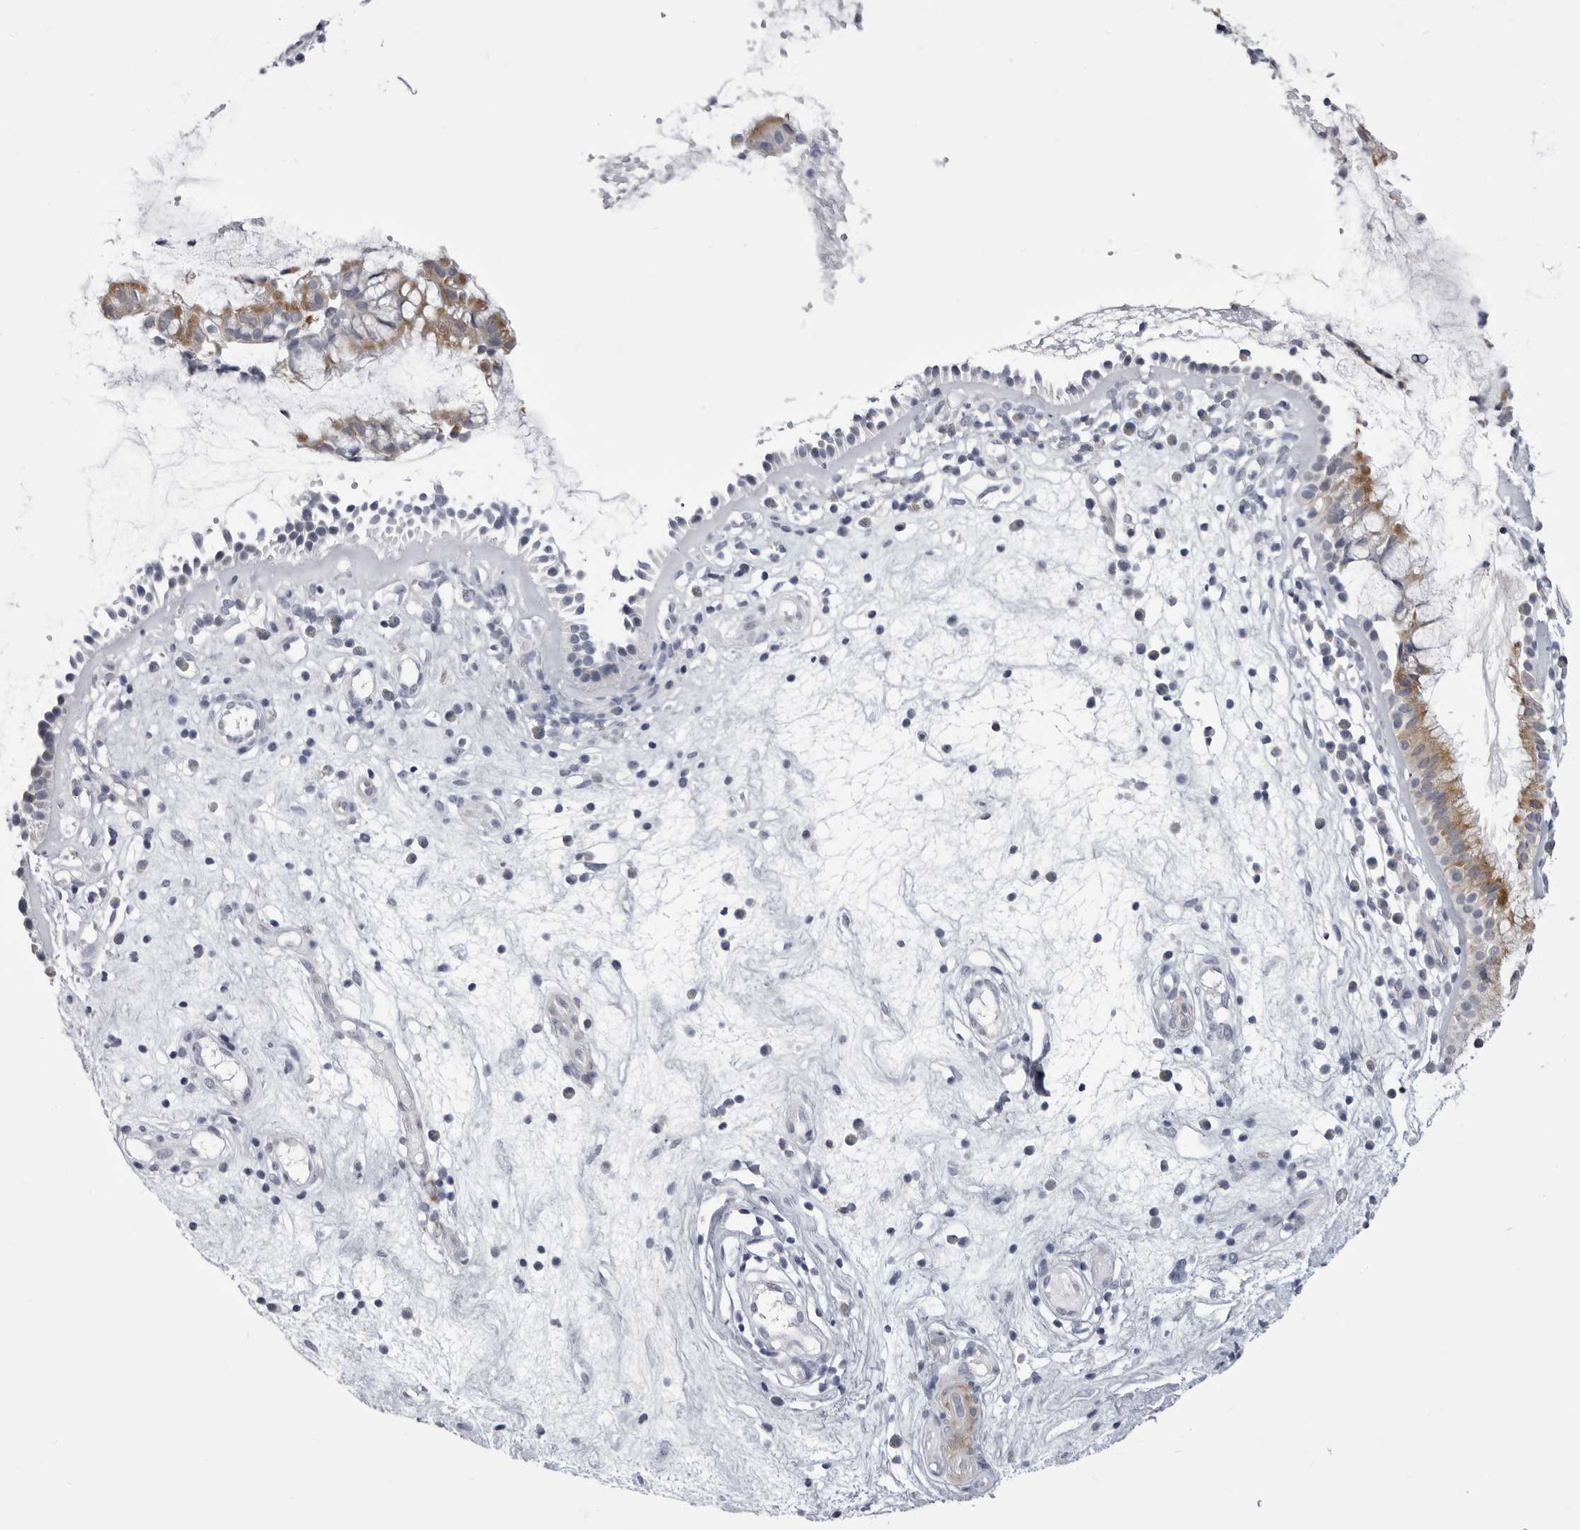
{"staining": {"intensity": "moderate", "quantity": "<25%", "location": "cytoplasmic/membranous"}, "tissue": "nasopharynx", "cell_type": "Respiratory epithelial cells", "image_type": "normal", "snomed": [{"axis": "morphology", "description": "Normal tissue, NOS"}, {"axis": "topography", "description": "Nasopharynx"}], "caption": "Protein analysis of unremarkable nasopharynx exhibits moderate cytoplasmic/membranous staining in about <25% of respiratory epithelial cells. (Stains: DAB (3,3'-diaminobenzidine) in brown, nuclei in blue, Microscopy: brightfield microscopy at high magnification).", "gene": "FH", "patient": {"sex": "female", "age": 39}}